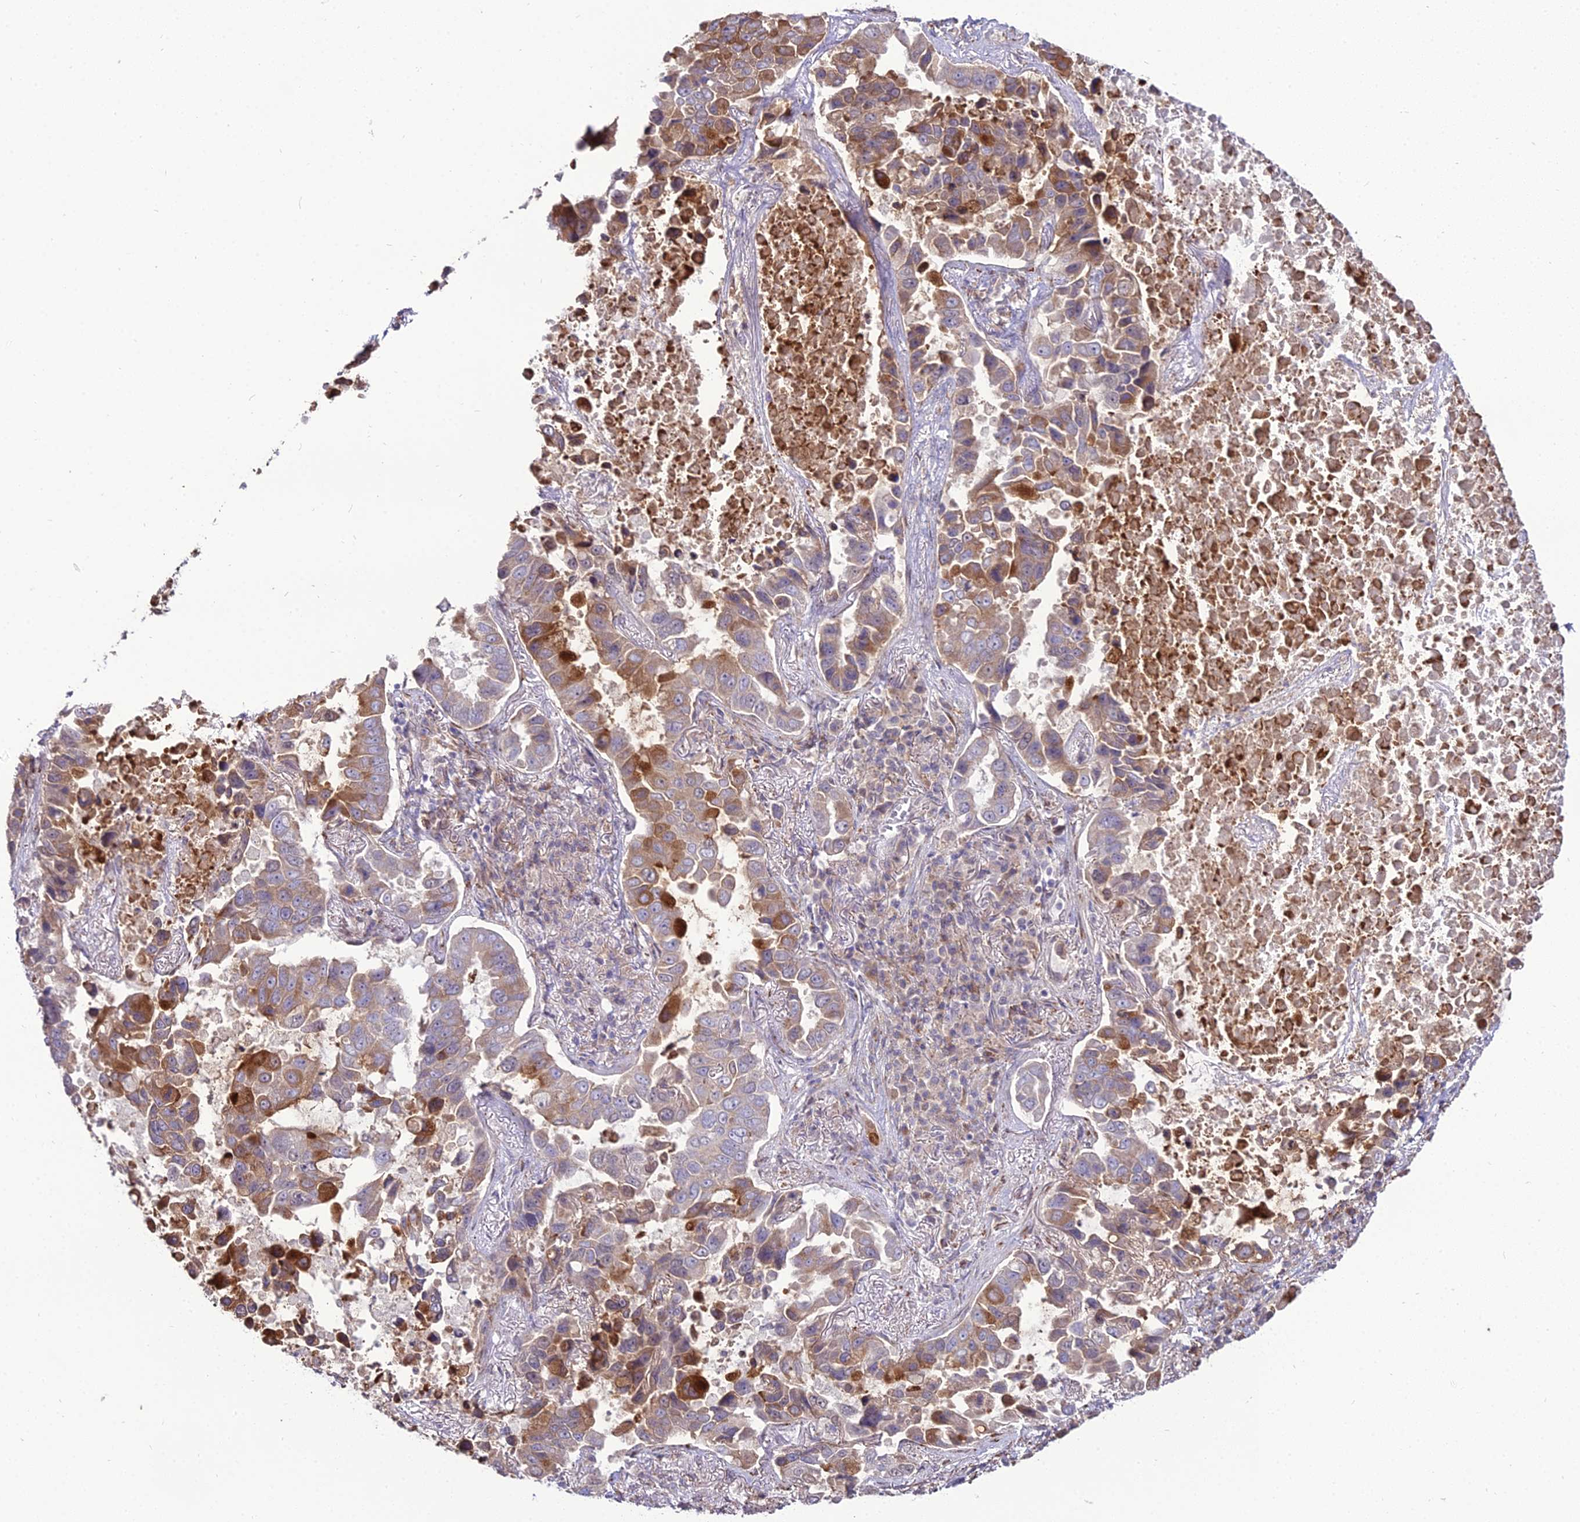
{"staining": {"intensity": "moderate", "quantity": "25%-75%", "location": "cytoplasmic/membranous"}, "tissue": "lung cancer", "cell_type": "Tumor cells", "image_type": "cancer", "snomed": [{"axis": "morphology", "description": "Adenocarcinoma, NOS"}, {"axis": "topography", "description": "Lung"}], "caption": "About 25%-75% of tumor cells in human lung cancer display moderate cytoplasmic/membranous protein staining as visualized by brown immunohistochemical staining.", "gene": "TROAP", "patient": {"sex": "male", "age": 64}}